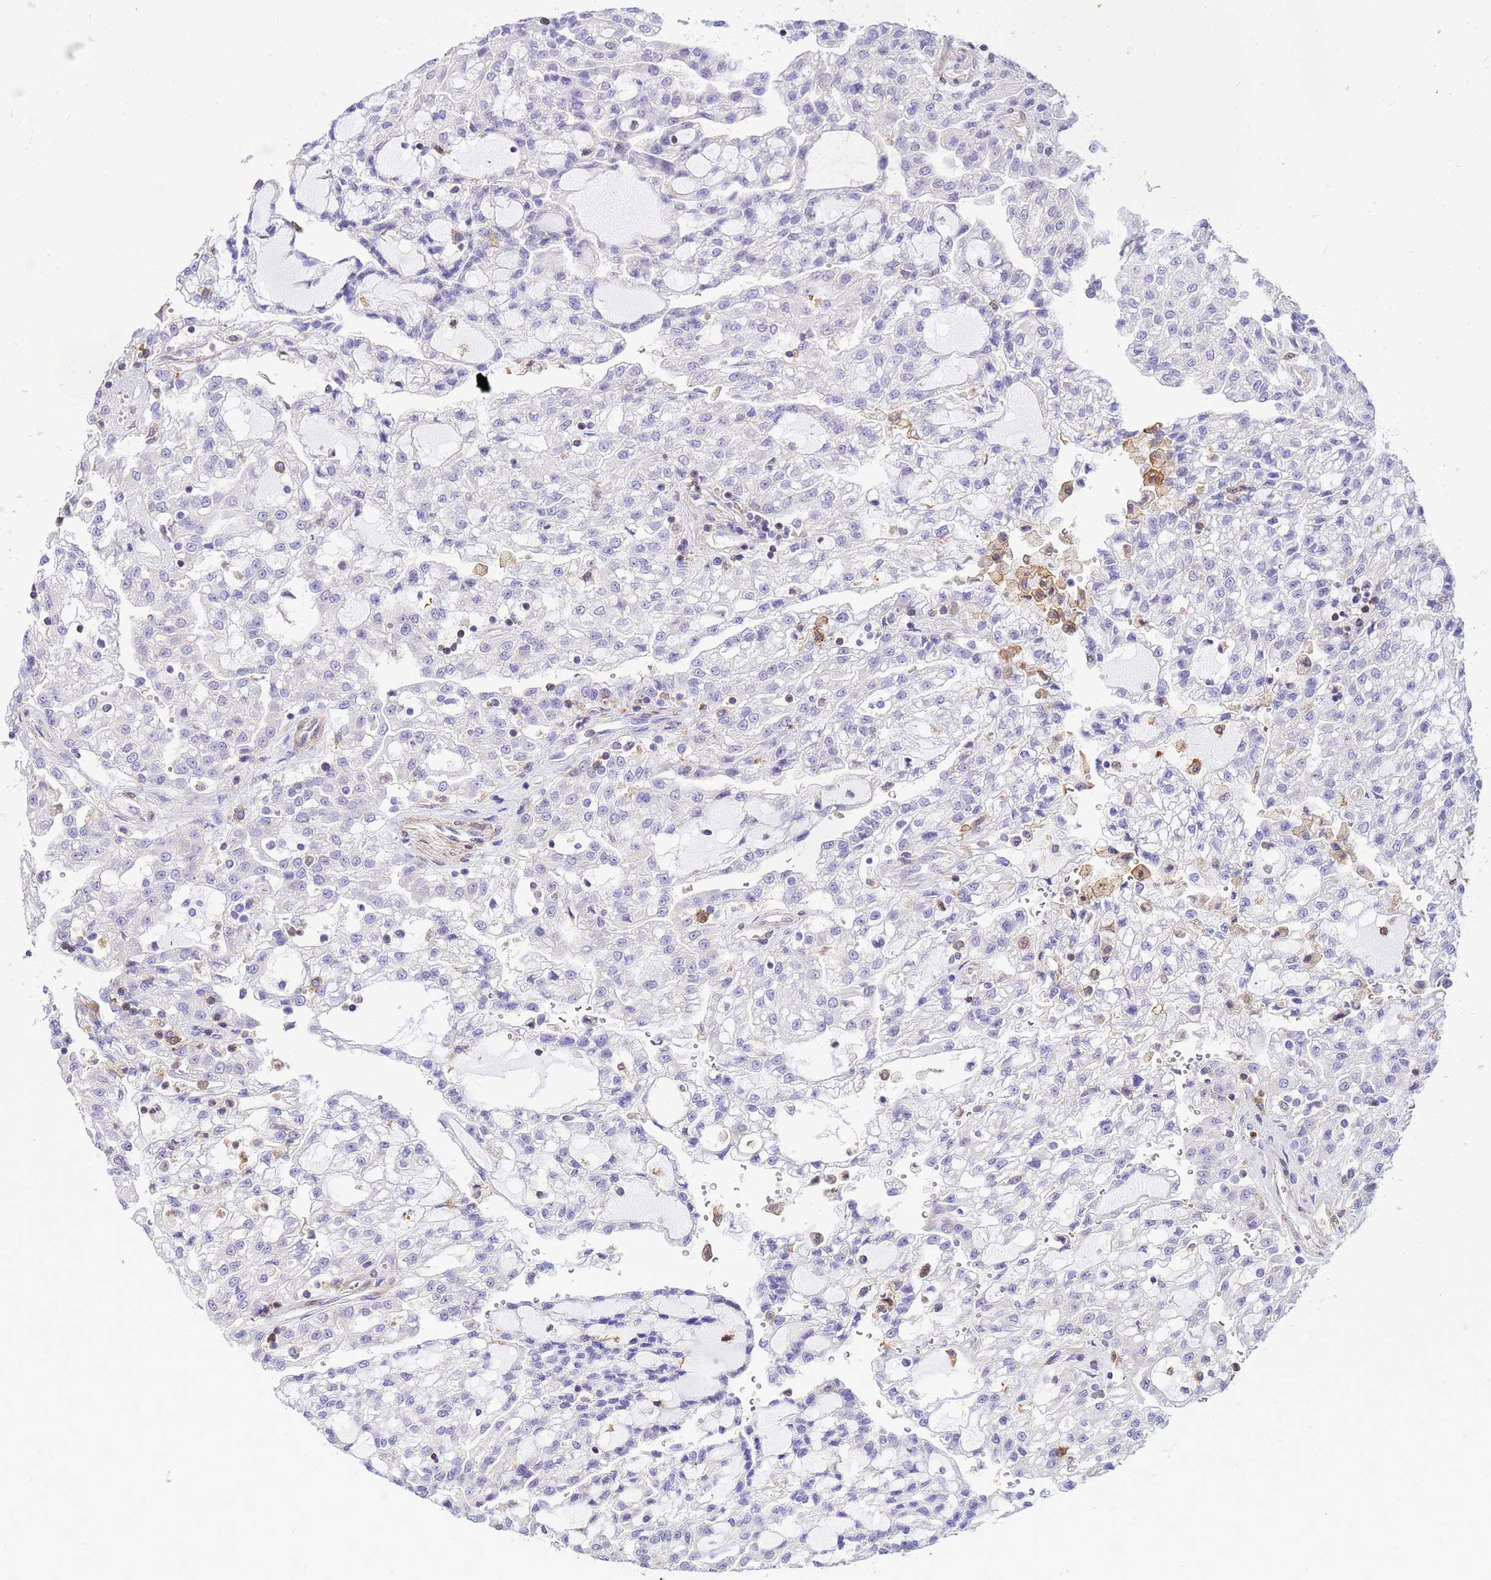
{"staining": {"intensity": "negative", "quantity": "none", "location": "none"}, "tissue": "renal cancer", "cell_type": "Tumor cells", "image_type": "cancer", "snomed": [{"axis": "morphology", "description": "Adenocarcinoma, NOS"}, {"axis": "topography", "description": "Kidney"}], "caption": "A histopathology image of renal cancer stained for a protein demonstrates no brown staining in tumor cells.", "gene": "DBNDD2", "patient": {"sex": "male", "age": 63}}